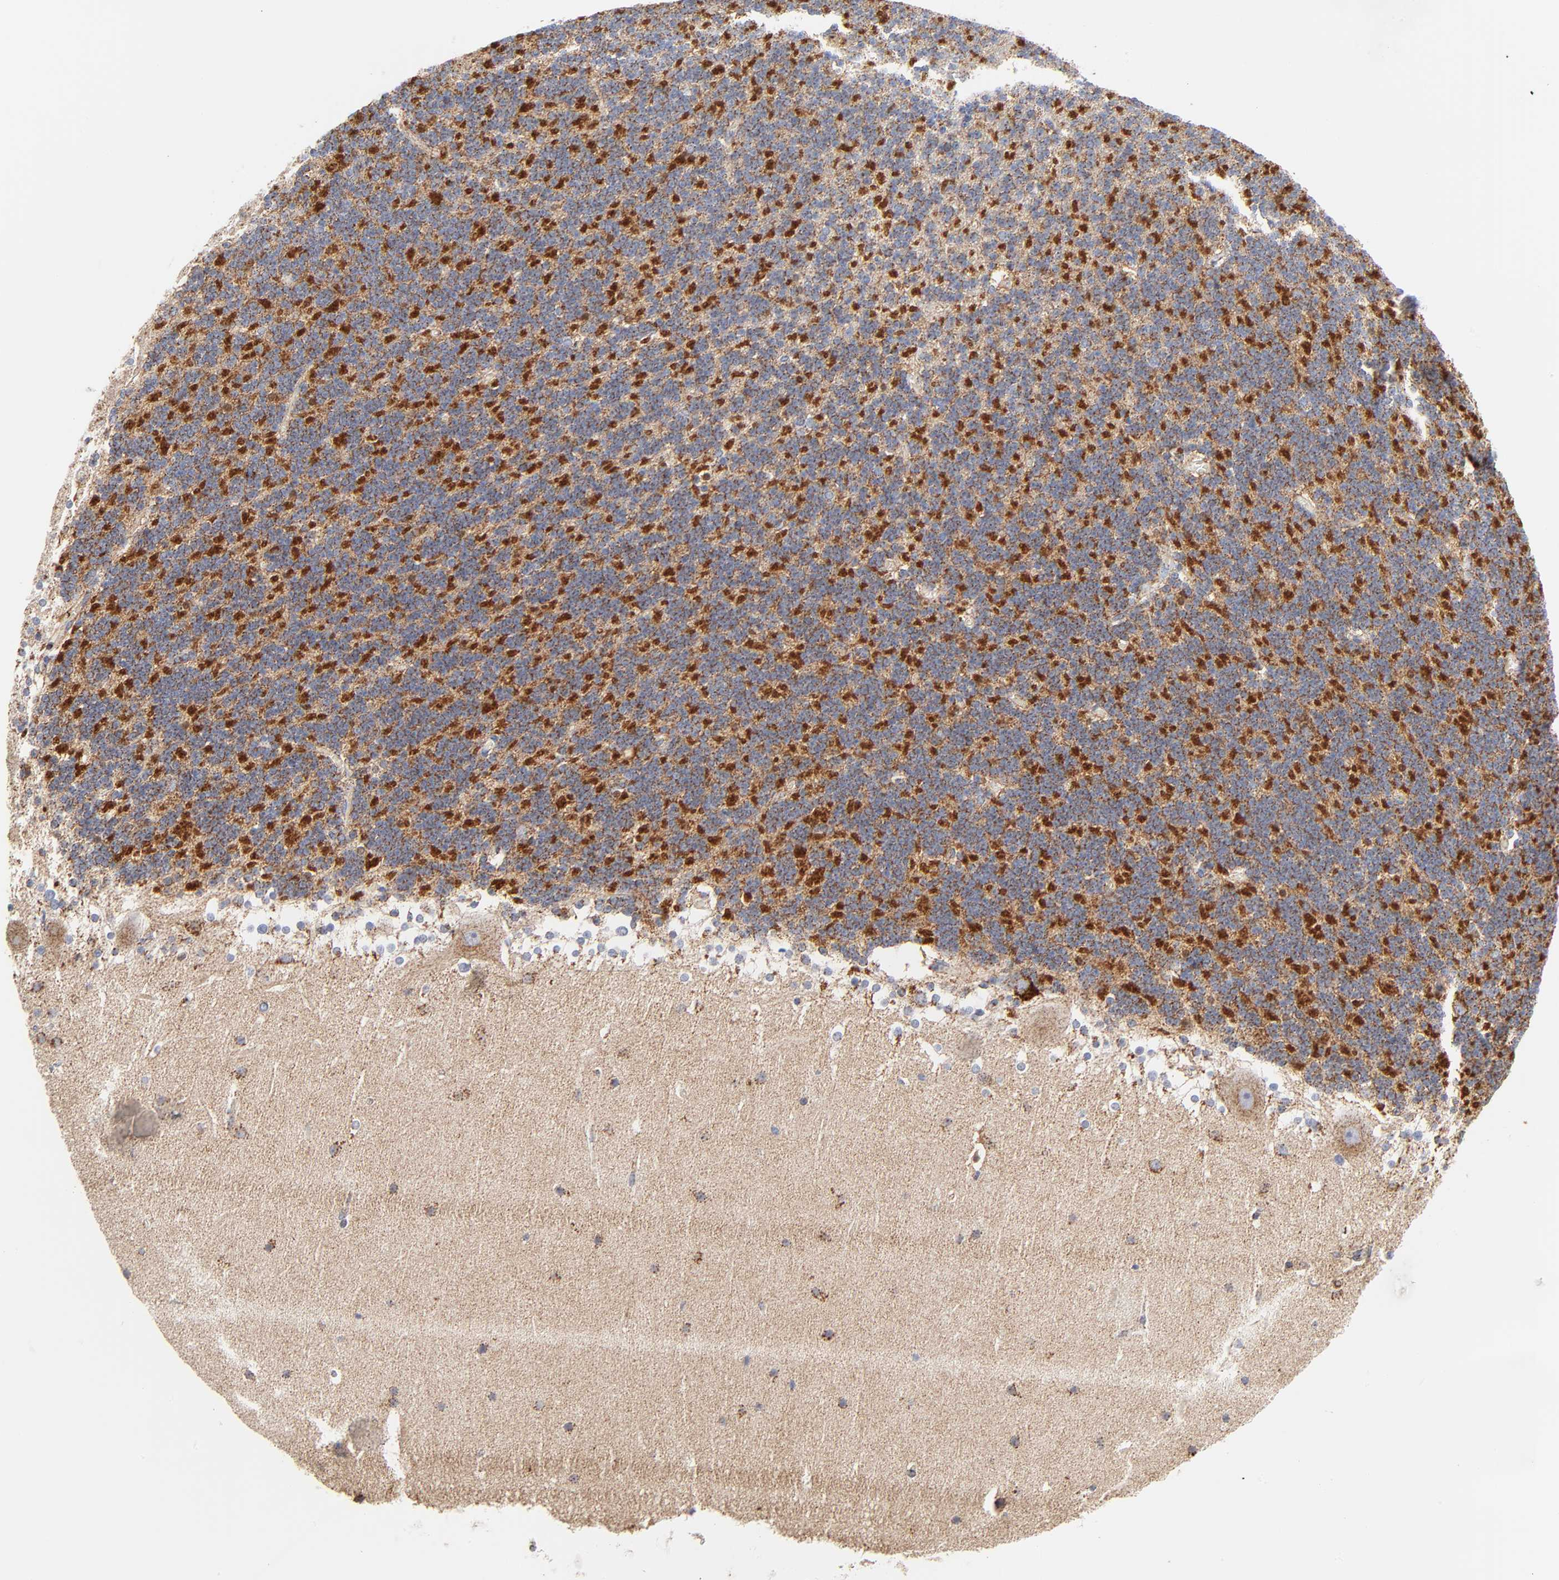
{"staining": {"intensity": "moderate", "quantity": ">75%", "location": "cytoplasmic/membranous"}, "tissue": "cerebellum", "cell_type": "Cells in granular layer", "image_type": "normal", "snomed": [{"axis": "morphology", "description": "Normal tissue, NOS"}, {"axis": "topography", "description": "Cerebellum"}], "caption": "Human cerebellum stained with a protein marker shows moderate staining in cells in granular layer.", "gene": "DIABLO", "patient": {"sex": "female", "age": 19}}